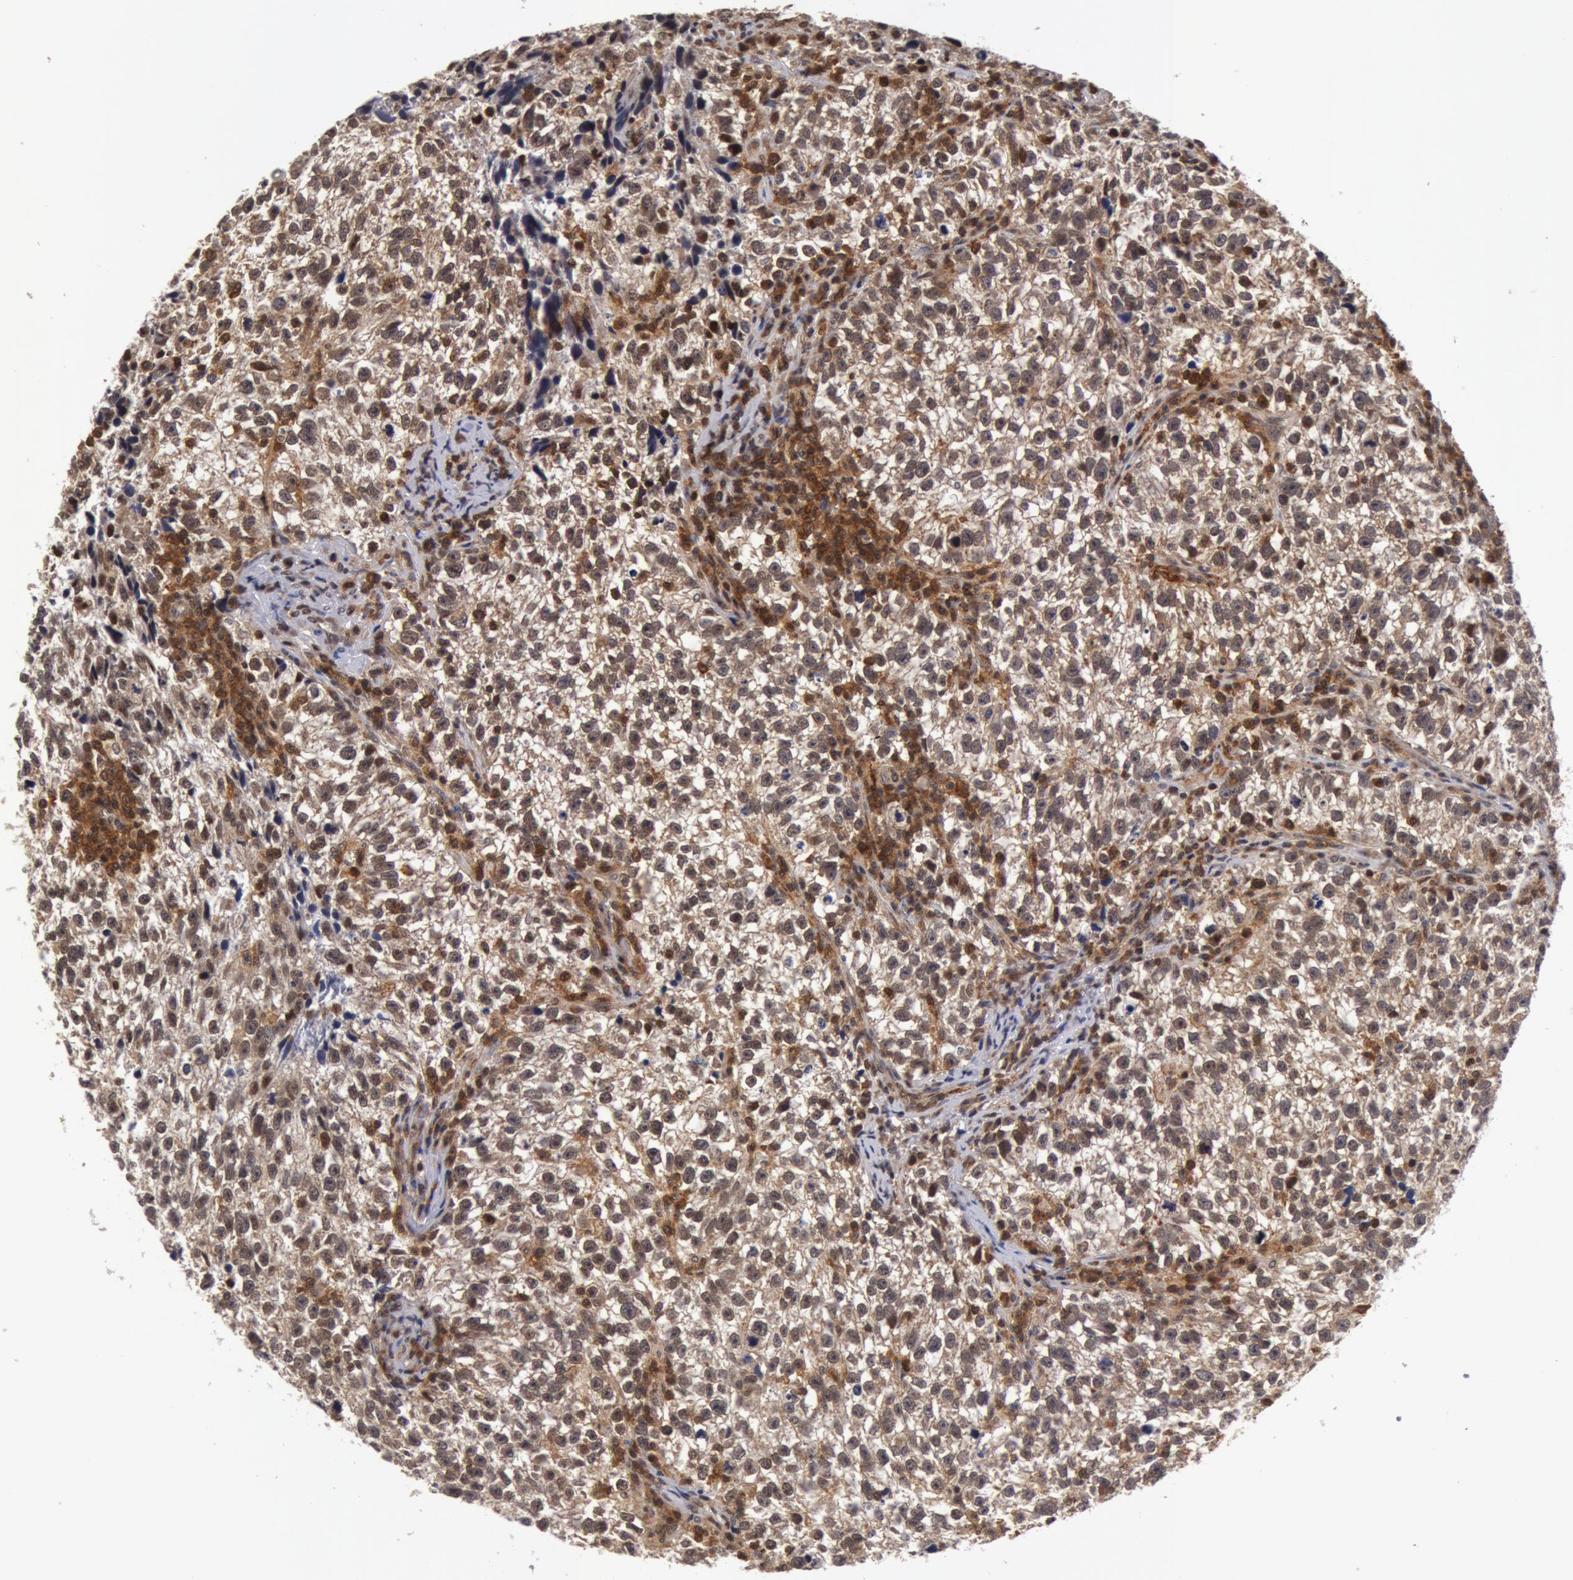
{"staining": {"intensity": "weak", "quantity": "25%-75%", "location": "nuclear"}, "tissue": "testis cancer", "cell_type": "Tumor cells", "image_type": "cancer", "snomed": [{"axis": "morphology", "description": "Seminoma, NOS"}, {"axis": "topography", "description": "Testis"}], "caption": "Immunohistochemical staining of seminoma (testis) exhibits weak nuclear protein expression in approximately 25%-75% of tumor cells. Using DAB (3,3'-diaminobenzidine) (brown) and hematoxylin (blue) stains, captured at high magnification using brightfield microscopy.", "gene": "ZNF350", "patient": {"sex": "male", "age": 38}}